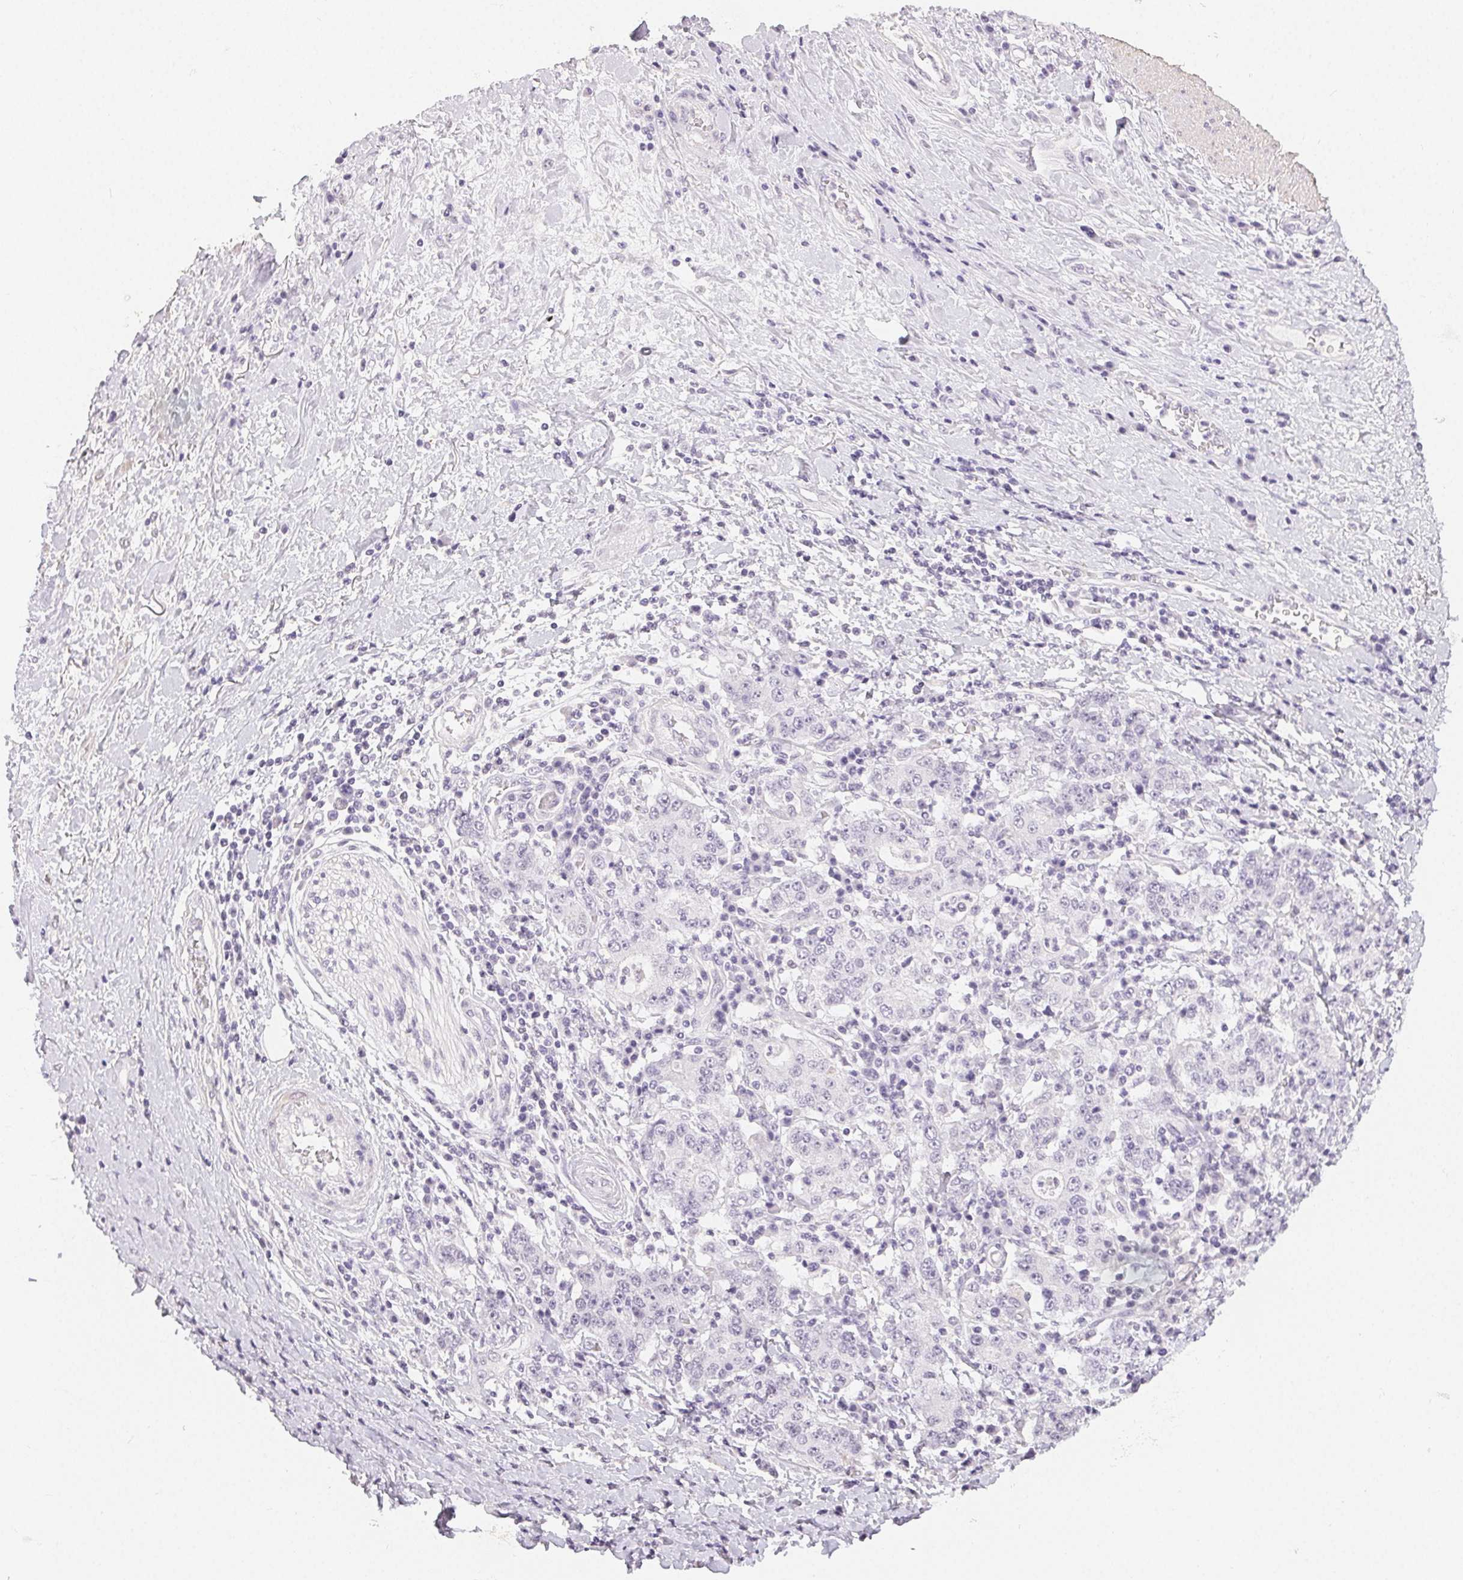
{"staining": {"intensity": "negative", "quantity": "none", "location": "none"}, "tissue": "stomach cancer", "cell_type": "Tumor cells", "image_type": "cancer", "snomed": [{"axis": "morphology", "description": "Normal tissue, NOS"}, {"axis": "morphology", "description": "Adenocarcinoma, NOS"}, {"axis": "topography", "description": "Stomach, upper"}, {"axis": "topography", "description": "Stomach"}], "caption": "The image reveals no staining of tumor cells in adenocarcinoma (stomach). (DAB immunohistochemistry (IHC) with hematoxylin counter stain).", "gene": "TMEM174", "patient": {"sex": "male", "age": 59}}